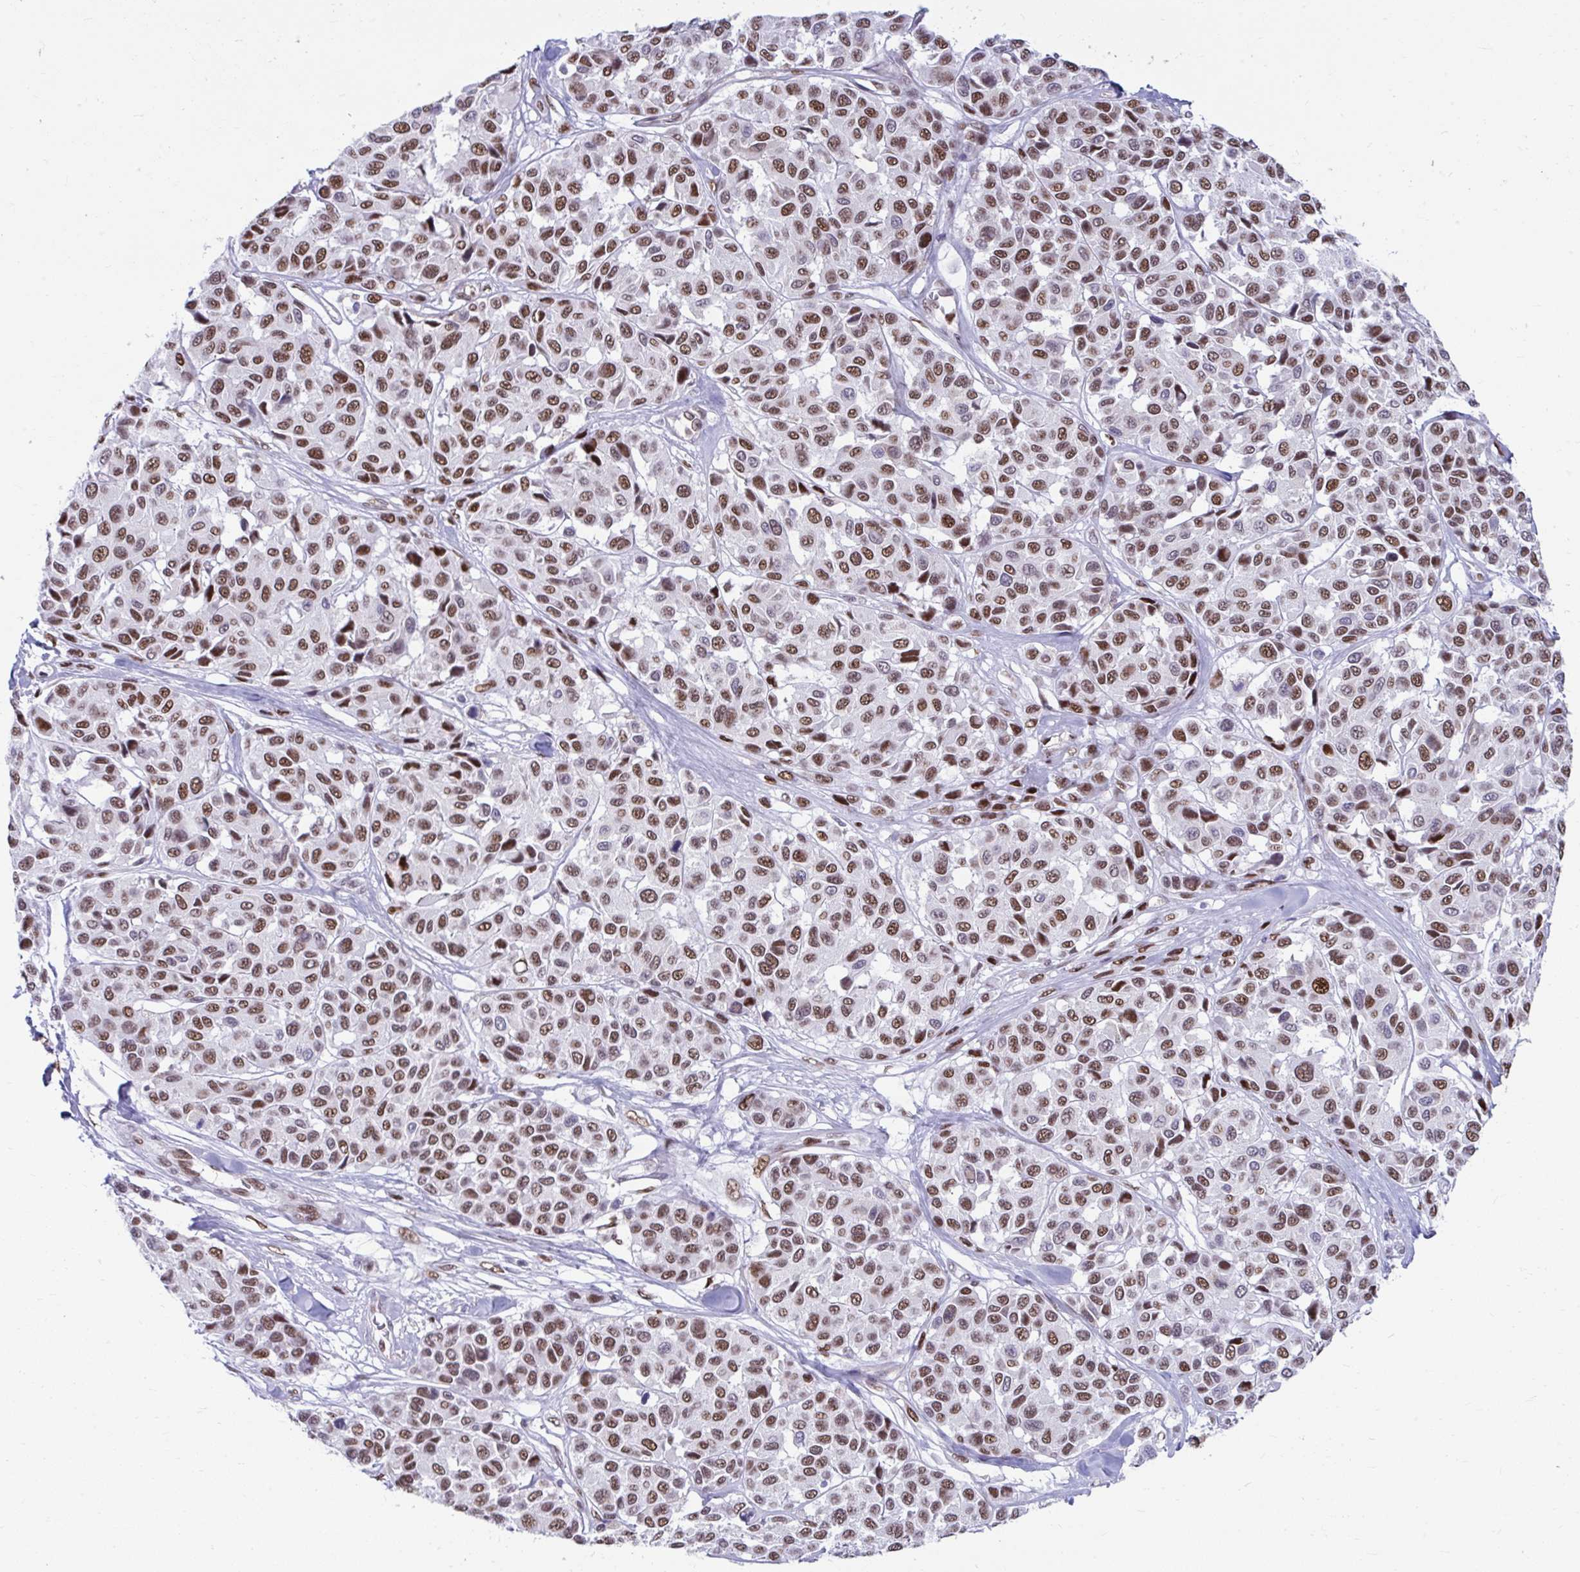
{"staining": {"intensity": "moderate", "quantity": "25%-75%", "location": "nuclear"}, "tissue": "melanoma", "cell_type": "Tumor cells", "image_type": "cancer", "snomed": [{"axis": "morphology", "description": "Malignant melanoma, NOS"}, {"axis": "topography", "description": "Skin"}], "caption": "Immunohistochemistry (DAB (3,3'-diaminobenzidine)) staining of melanoma displays moderate nuclear protein expression in approximately 25%-75% of tumor cells.", "gene": "SLC35C2", "patient": {"sex": "female", "age": 66}}